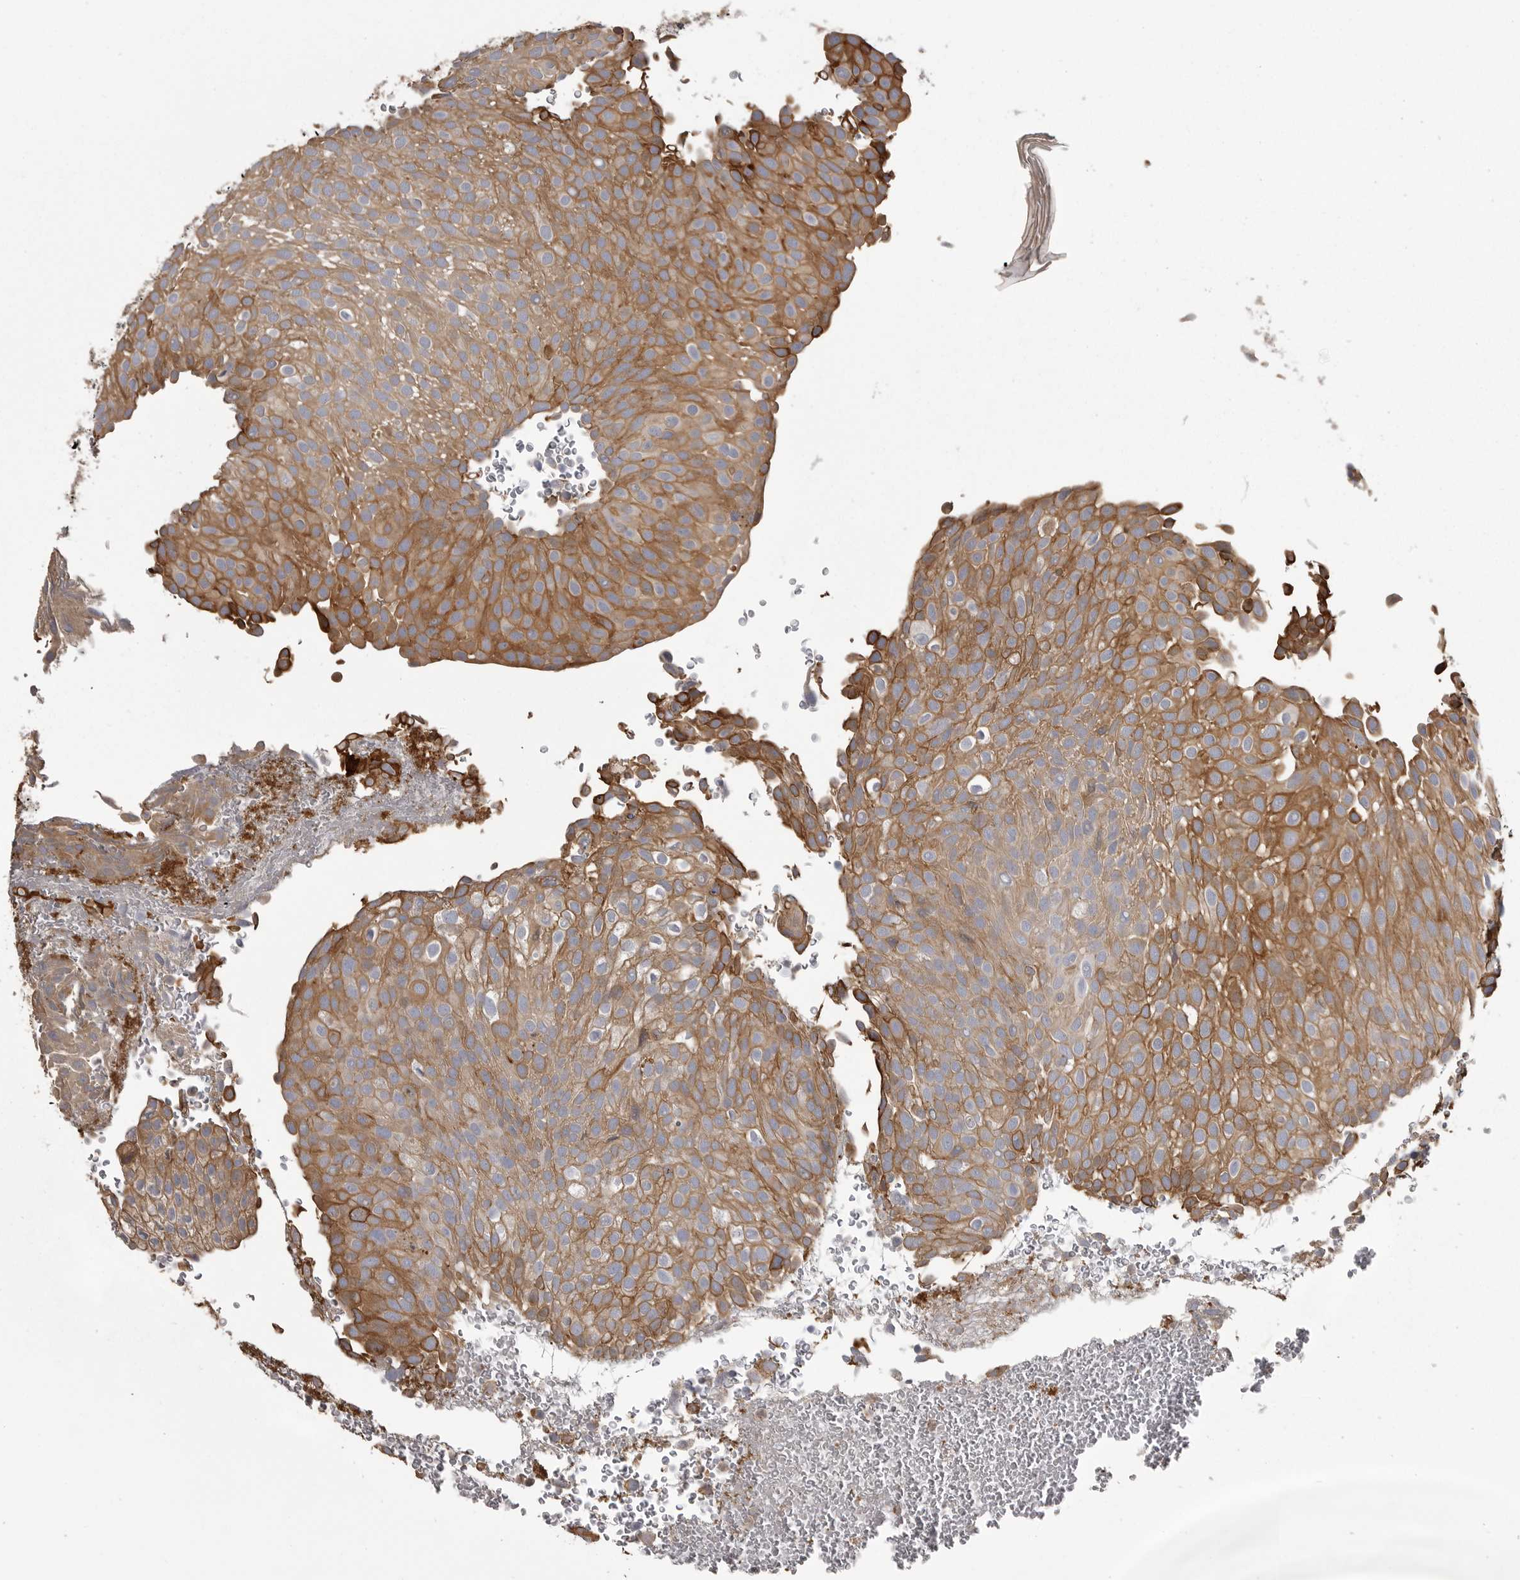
{"staining": {"intensity": "moderate", "quantity": ">75%", "location": "cytoplasmic/membranous"}, "tissue": "urothelial cancer", "cell_type": "Tumor cells", "image_type": "cancer", "snomed": [{"axis": "morphology", "description": "Urothelial carcinoma, Low grade"}, {"axis": "topography", "description": "Urinary bladder"}], "caption": "Urothelial cancer stained for a protein shows moderate cytoplasmic/membranous positivity in tumor cells. (DAB (3,3'-diaminobenzidine) IHC with brightfield microscopy, high magnification).", "gene": "CMTM6", "patient": {"sex": "male", "age": 78}}